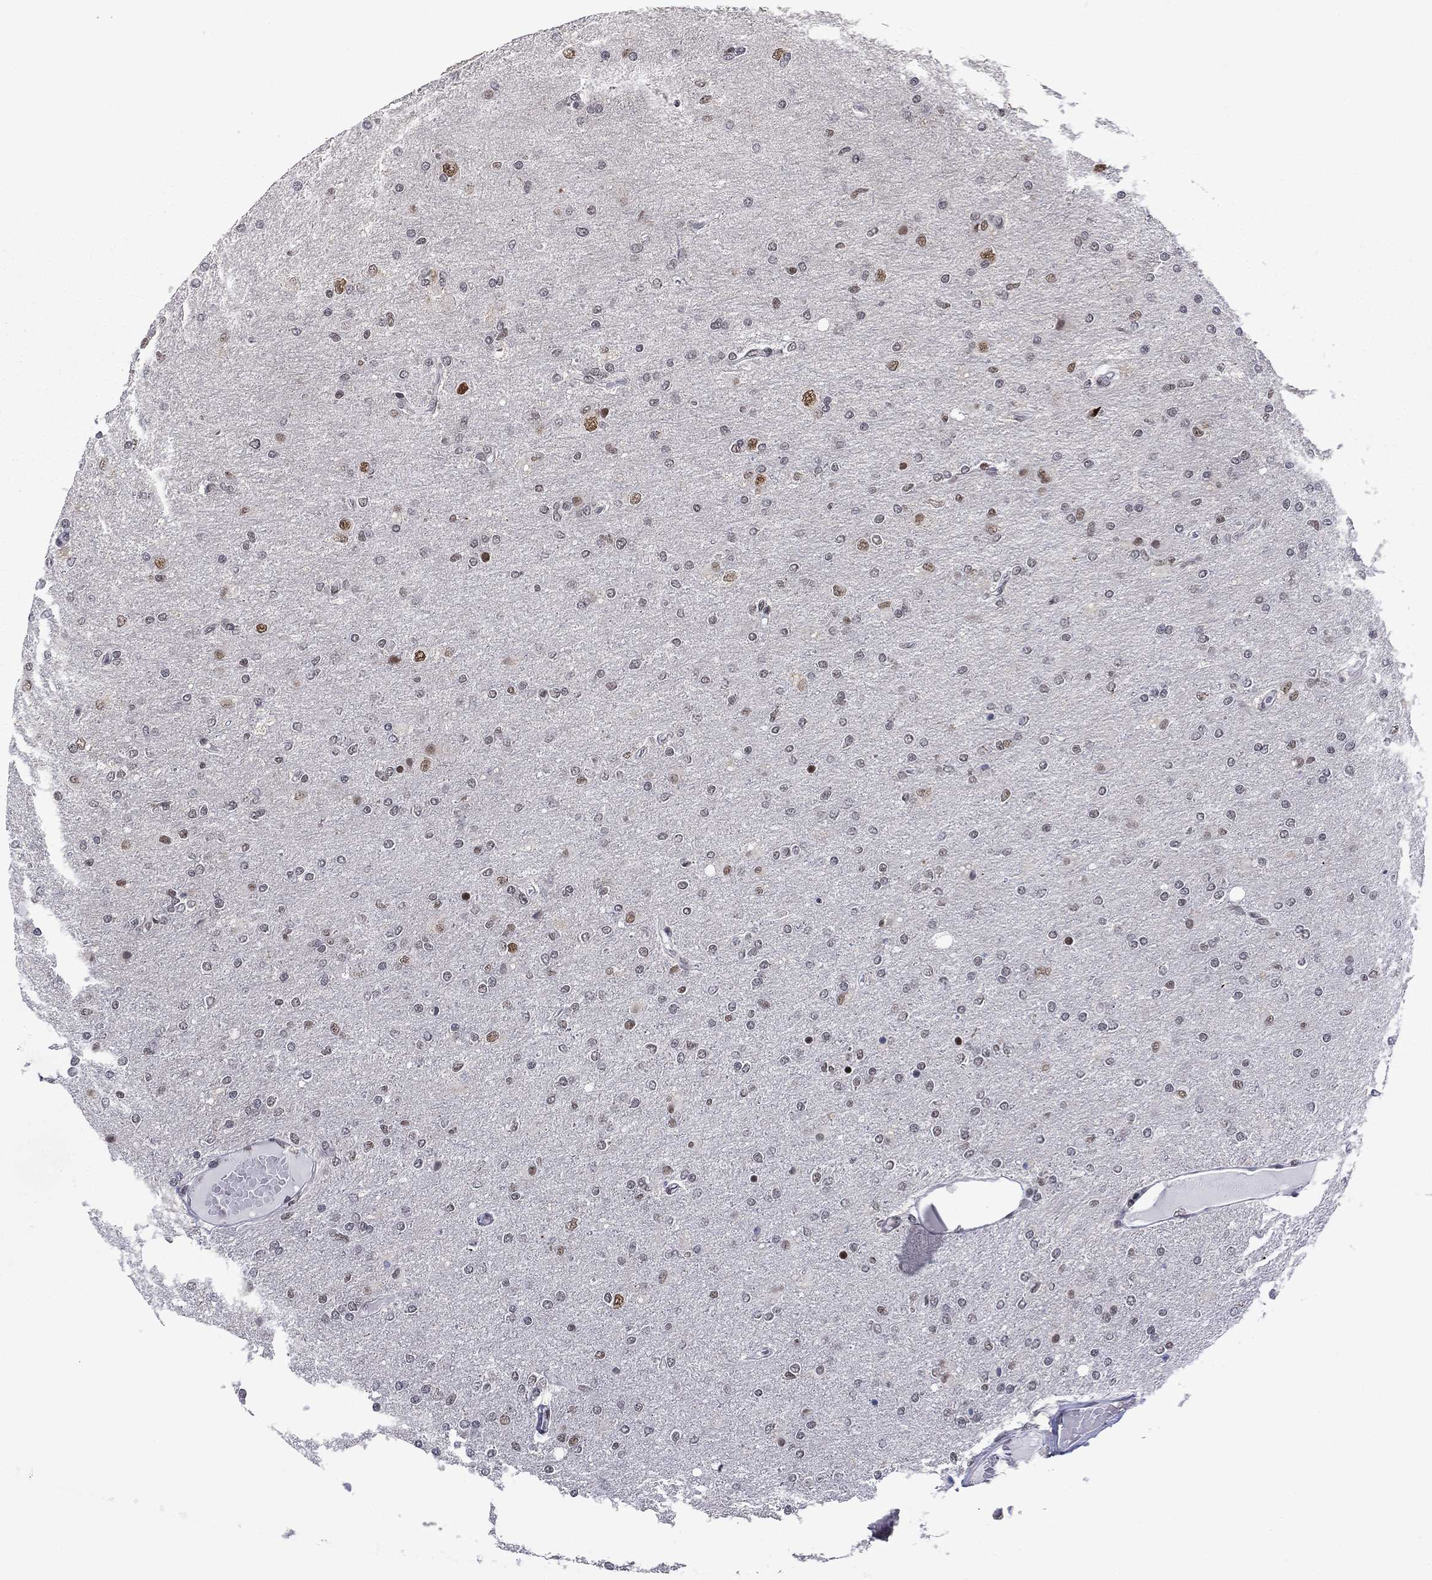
{"staining": {"intensity": "moderate", "quantity": "<25%", "location": "nuclear"}, "tissue": "glioma", "cell_type": "Tumor cells", "image_type": "cancer", "snomed": [{"axis": "morphology", "description": "Glioma, malignant, High grade"}, {"axis": "topography", "description": "Cerebral cortex"}], "caption": "Malignant glioma (high-grade) was stained to show a protein in brown. There is low levels of moderate nuclear staining in about <25% of tumor cells. The staining is performed using DAB brown chromogen to label protein expression. The nuclei are counter-stained blue using hematoxylin.", "gene": "ETV5", "patient": {"sex": "male", "age": 70}}